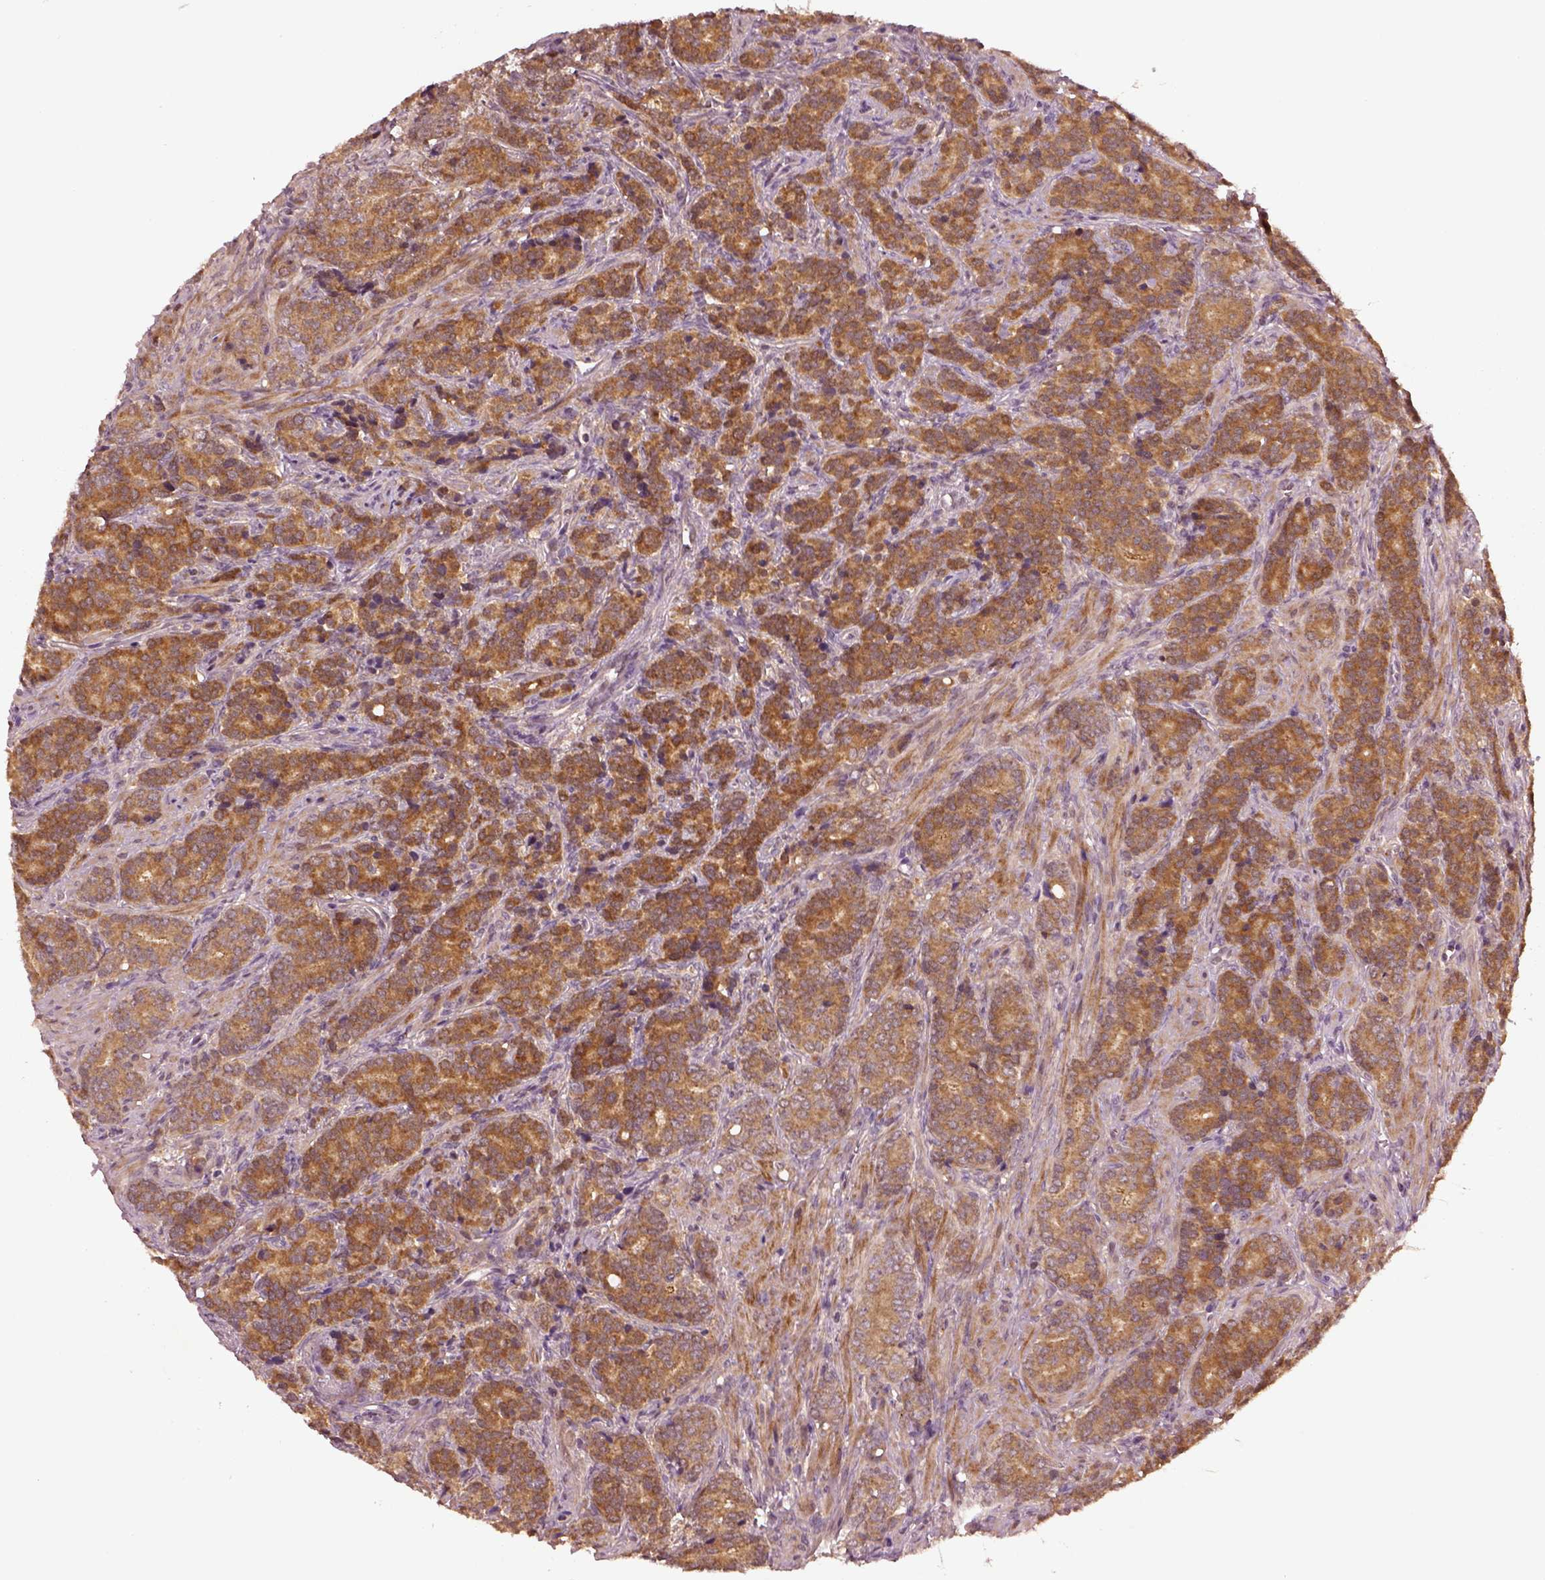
{"staining": {"intensity": "moderate", "quantity": ">75%", "location": "cytoplasmic/membranous"}, "tissue": "prostate cancer", "cell_type": "Tumor cells", "image_type": "cancer", "snomed": [{"axis": "morphology", "description": "Adenocarcinoma, High grade"}, {"axis": "topography", "description": "Prostate"}], "caption": "Immunohistochemical staining of human prostate adenocarcinoma (high-grade) demonstrates moderate cytoplasmic/membranous protein positivity in about >75% of tumor cells.", "gene": "MTHFS", "patient": {"sex": "male", "age": 84}}